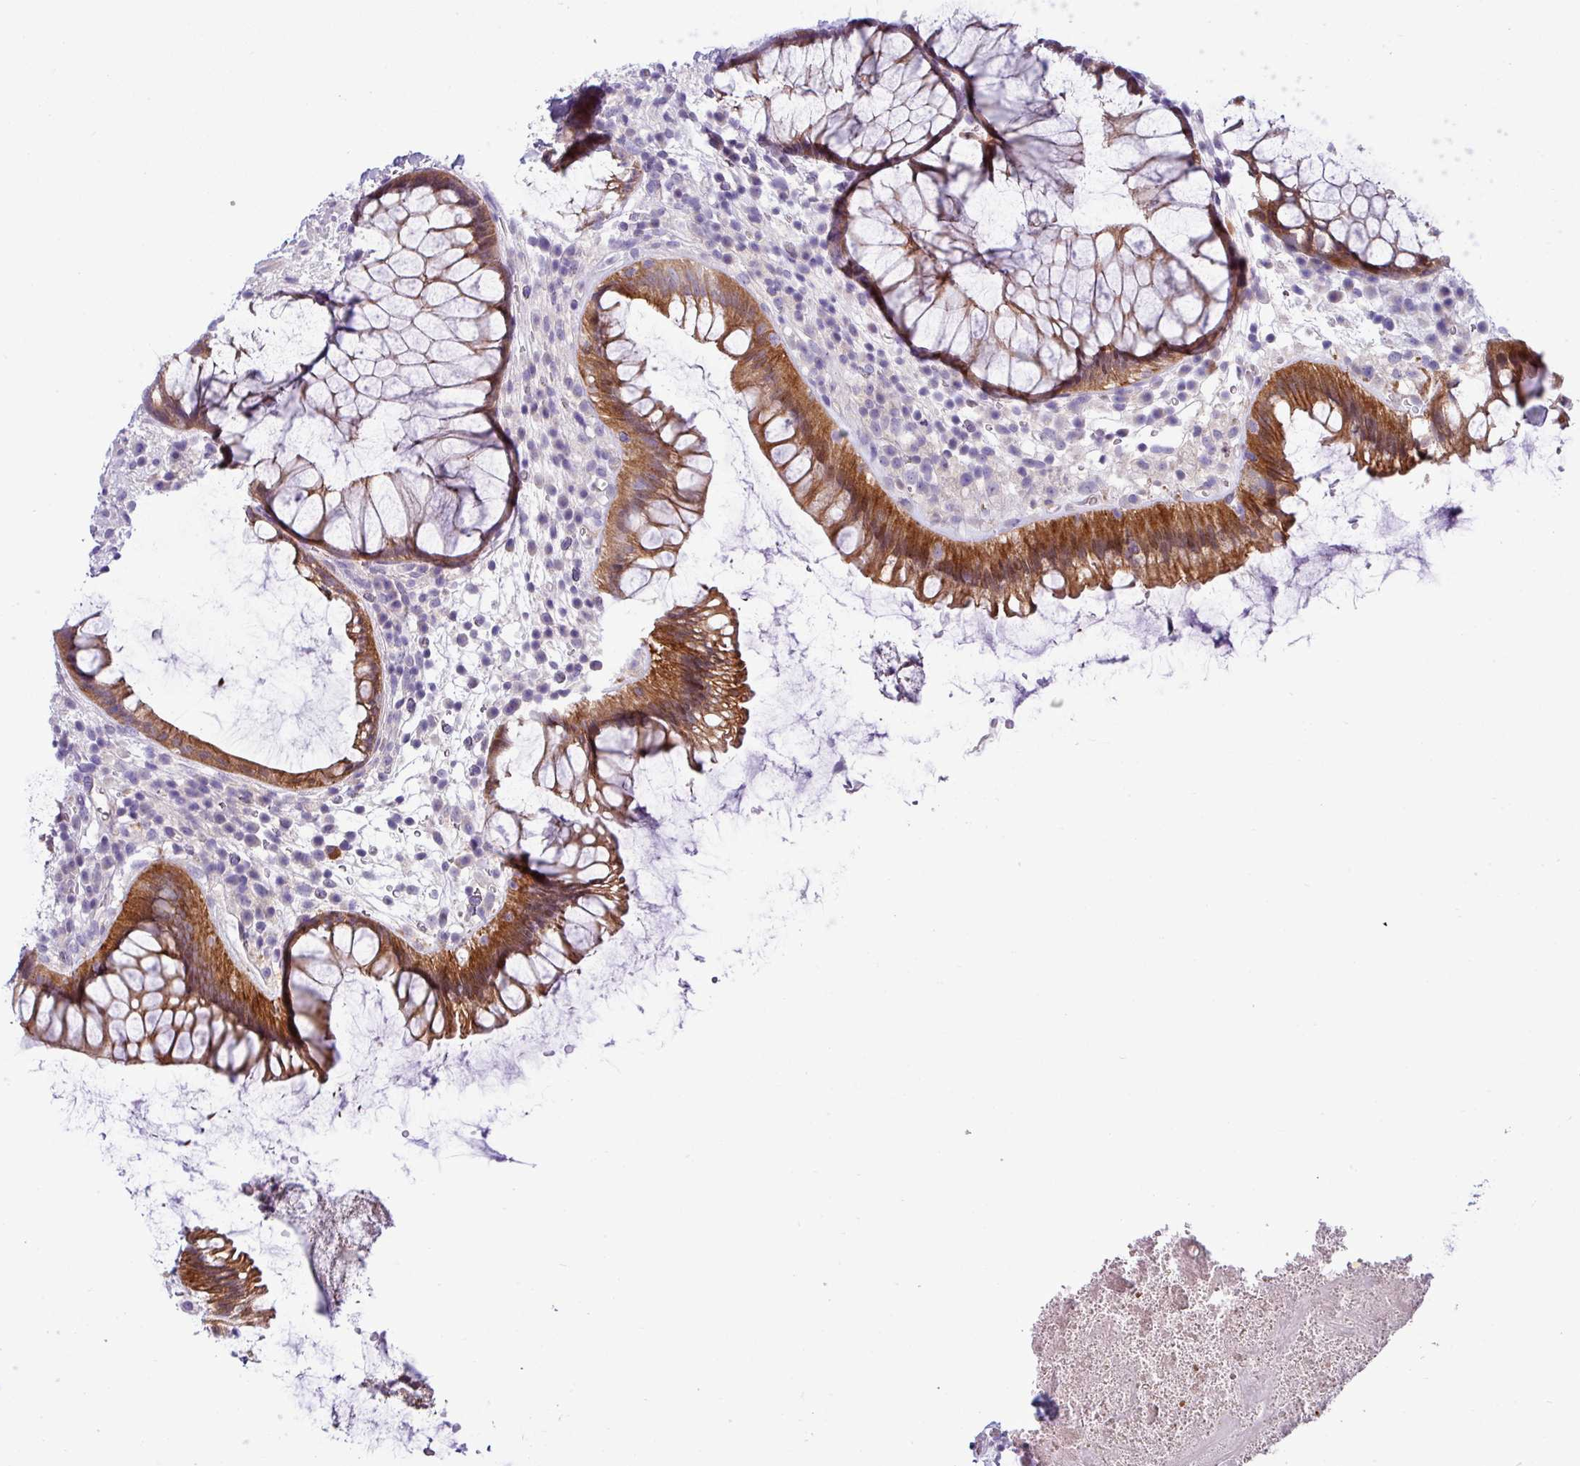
{"staining": {"intensity": "strong", "quantity": ">75%", "location": "cytoplasmic/membranous"}, "tissue": "rectum", "cell_type": "Glandular cells", "image_type": "normal", "snomed": [{"axis": "morphology", "description": "Normal tissue, NOS"}, {"axis": "topography", "description": "Rectum"}], "caption": "Immunohistochemistry (IHC) (DAB) staining of unremarkable rectum shows strong cytoplasmic/membranous protein staining in approximately >75% of glandular cells. (DAB (3,3'-diaminobenzidine) IHC with brightfield microscopy, high magnification).", "gene": "ACAP3", "patient": {"sex": "male", "age": 51}}